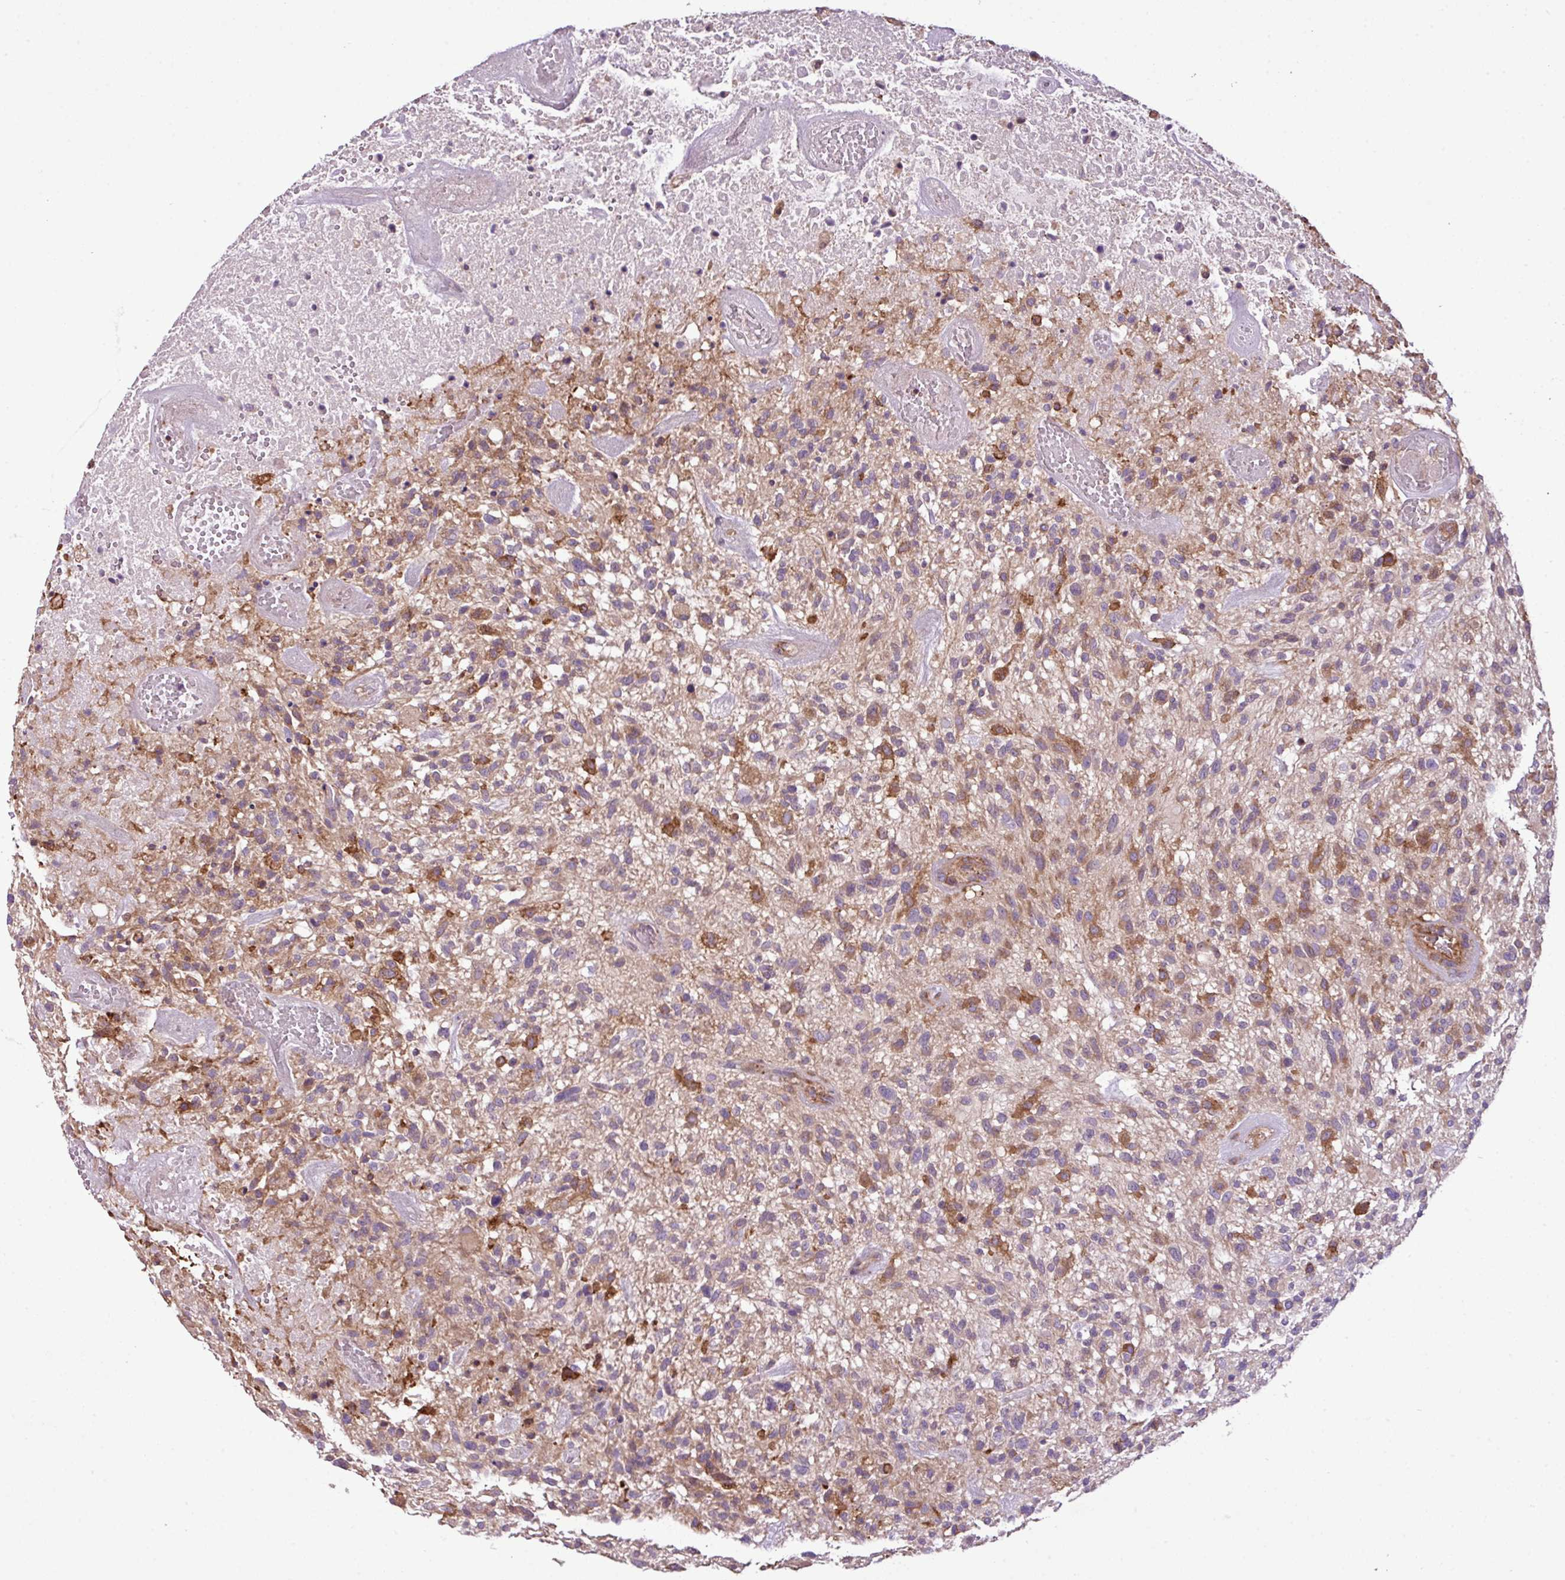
{"staining": {"intensity": "moderate", "quantity": "25%-75%", "location": "cytoplasmic/membranous"}, "tissue": "glioma", "cell_type": "Tumor cells", "image_type": "cancer", "snomed": [{"axis": "morphology", "description": "Glioma, malignant, High grade"}, {"axis": "topography", "description": "Brain"}], "caption": "Moderate cytoplasmic/membranous staining for a protein is present in approximately 25%-75% of tumor cells of glioma using immunohistochemistry.", "gene": "PGAP6", "patient": {"sex": "male", "age": 47}}